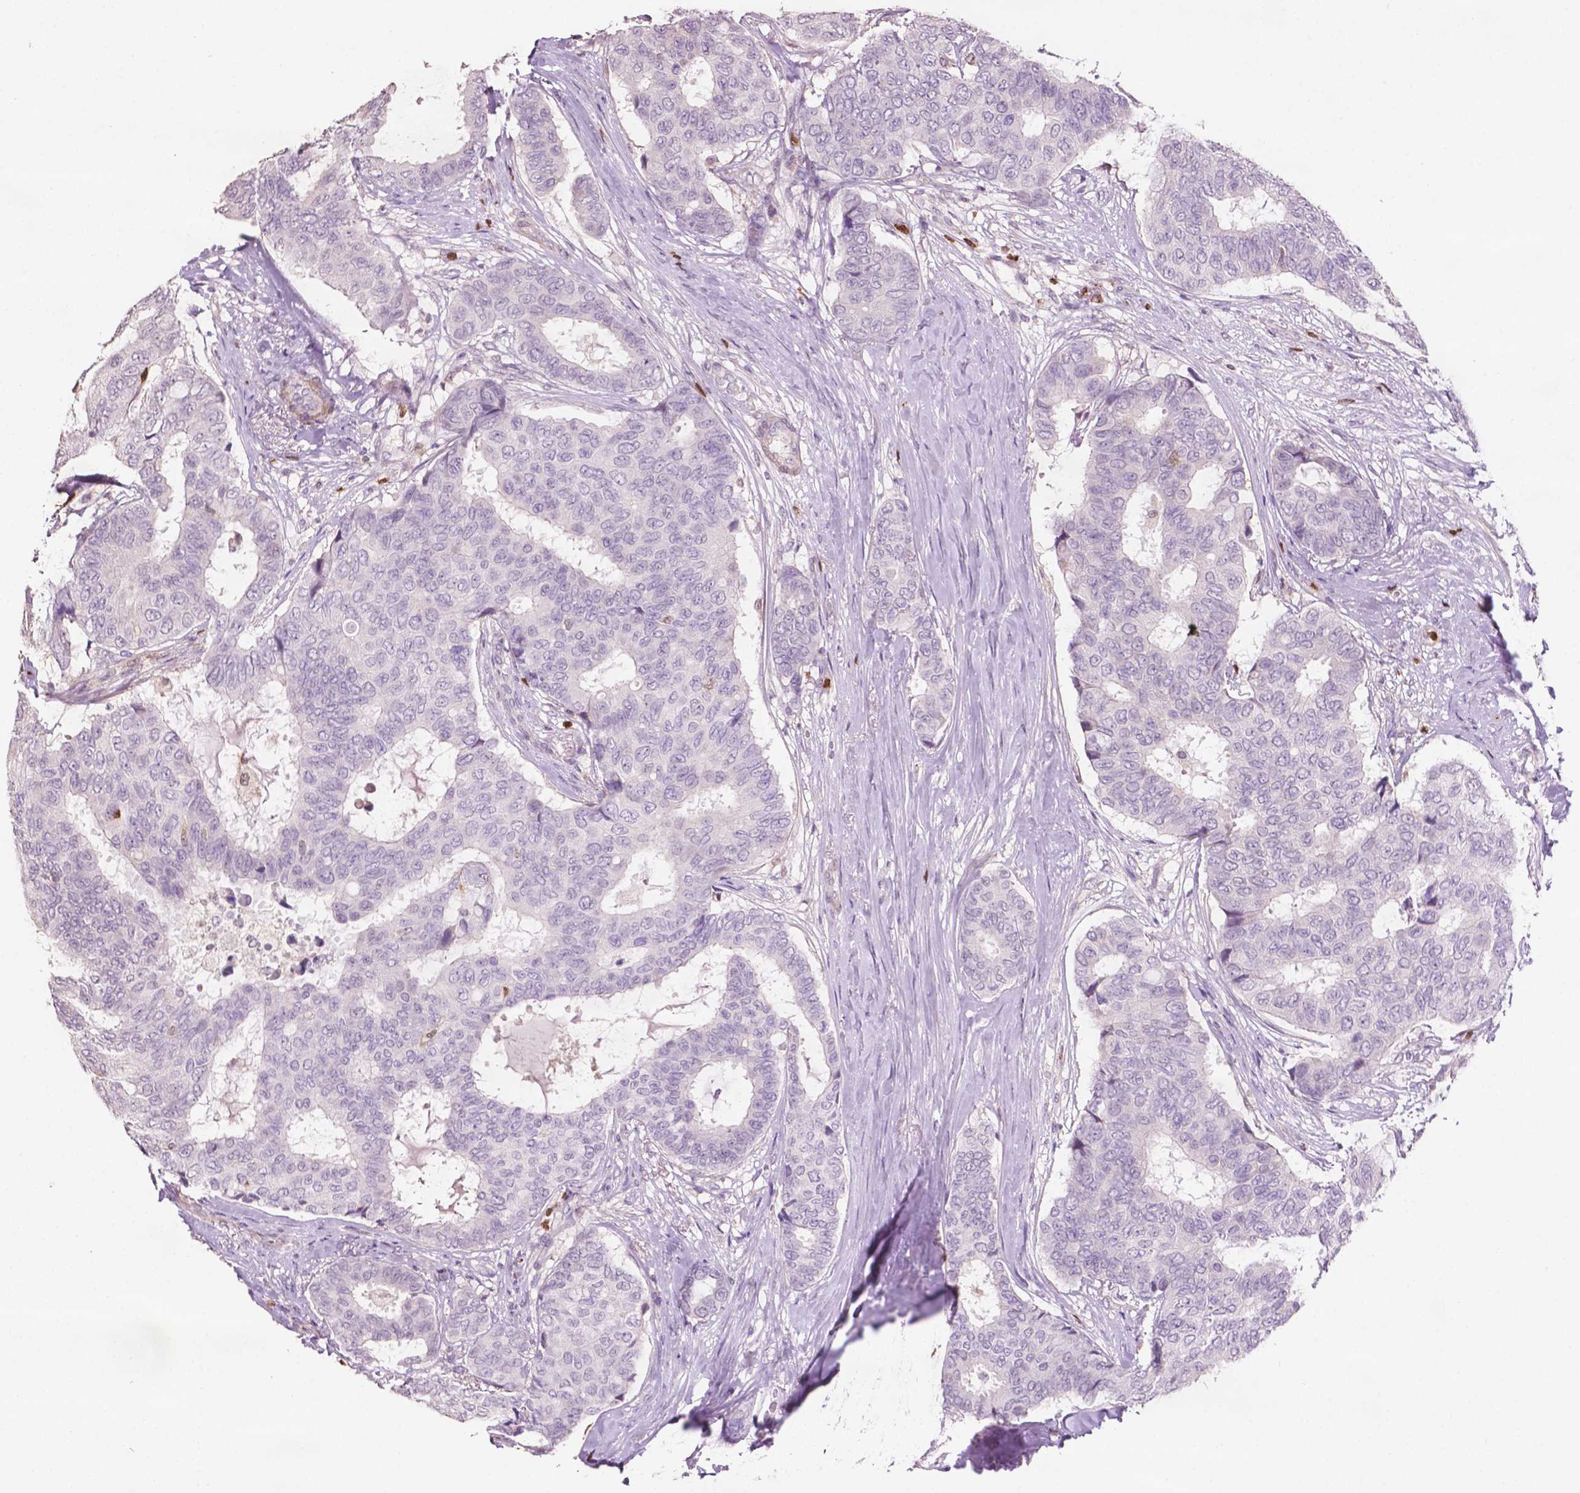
{"staining": {"intensity": "negative", "quantity": "none", "location": "none"}, "tissue": "breast cancer", "cell_type": "Tumor cells", "image_type": "cancer", "snomed": [{"axis": "morphology", "description": "Duct carcinoma"}, {"axis": "topography", "description": "Breast"}], "caption": "Immunohistochemistry (IHC) image of neoplastic tissue: human breast intraductal carcinoma stained with DAB (3,3'-diaminobenzidine) exhibits no significant protein staining in tumor cells.", "gene": "TBC1D10C", "patient": {"sex": "female", "age": 75}}